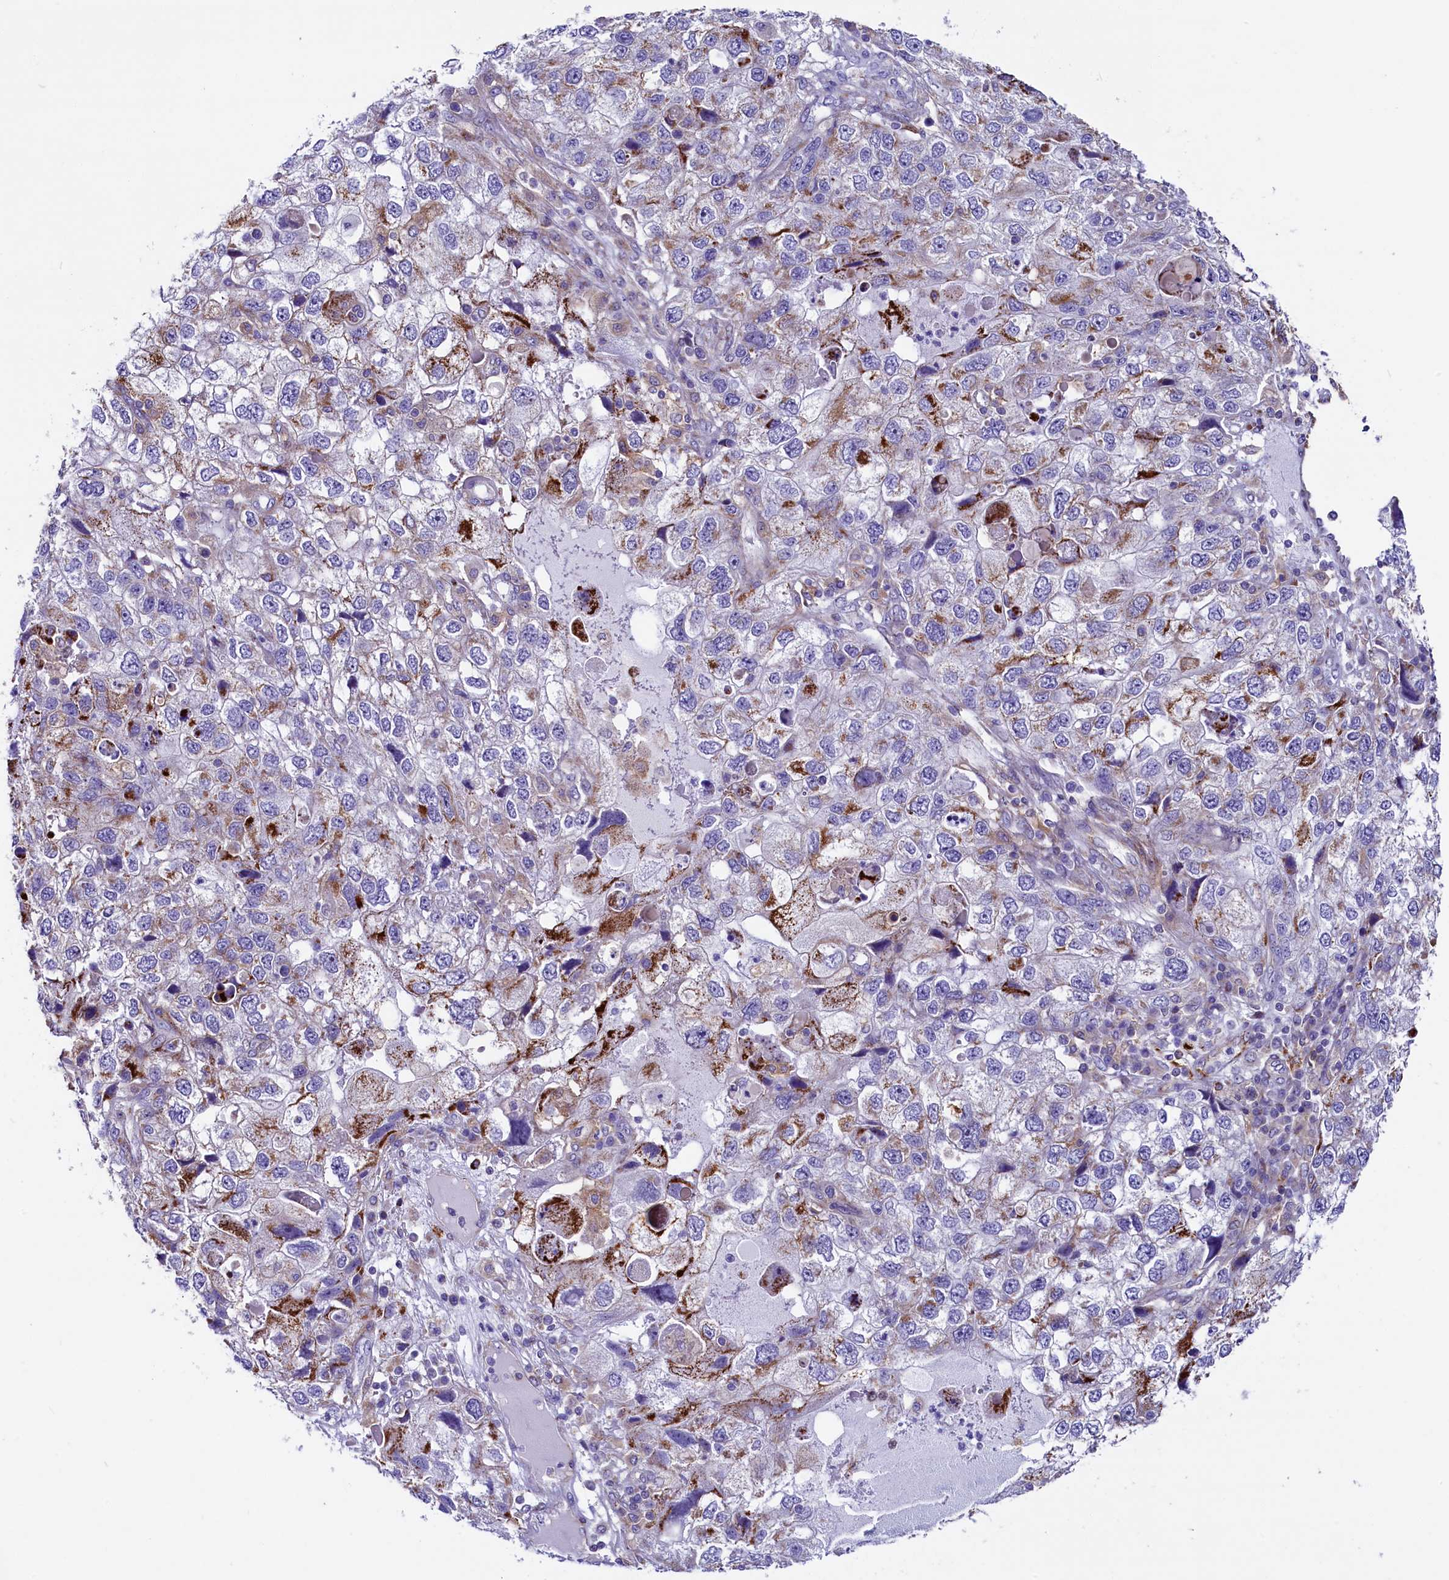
{"staining": {"intensity": "strong", "quantity": "<25%", "location": "cytoplasmic/membranous"}, "tissue": "endometrial cancer", "cell_type": "Tumor cells", "image_type": "cancer", "snomed": [{"axis": "morphology", "description": "Adenocarcinoma, NOS"}, {"axis": "topography", "description": "Endometrium"}], "caption": "There is medium levels of strong cytoplasmic/membranous staining in tumor cells of endometrial cancer, as demonstrated by immunohistochemical staining (brown color).", "gene": "IL20RA", "patient": {"sex": "female", "age": 49}}